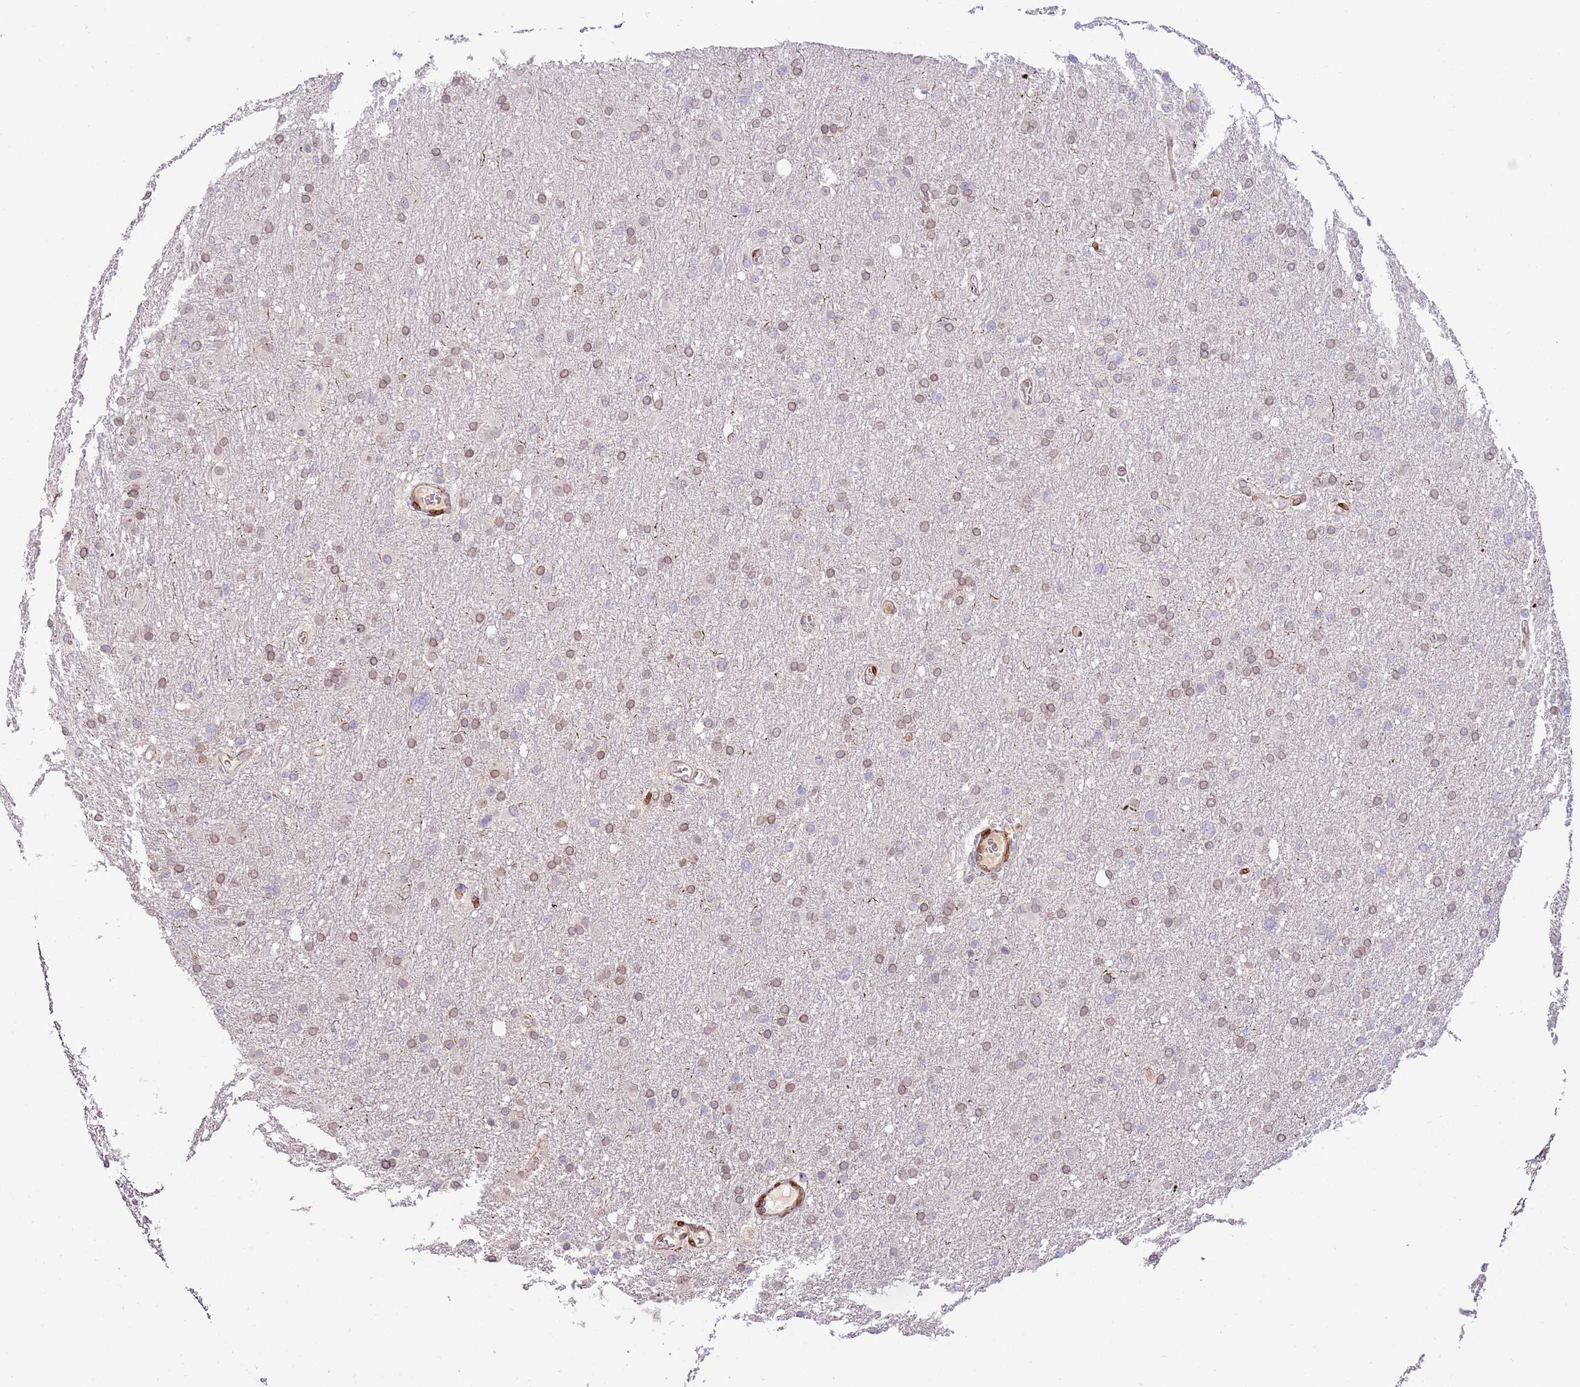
{"staining": {"intensity": "weak", "quantity": "25%-75%", "location": "cytoplasmic/membranous,nuclear"}, "tissue": "glioma", "cell_type": "Tumor cells", "image_type": "cancer", "snomed": [{"axis": "morphology", "description": "Glioma, malignant, High grade"}, {"axis": "topography", "description": "Cerebral cortex"}], "caption": "A high-resolution image shows IHC staining of high-grade glioma (malignant), which shows weak cytoplasmic/membranous and nuclear expression in approximately 25%-75% of tumor cells. (DAB IHC, brown staining for protein, blue staining for nuclei).", "gene": "TMEM47", "patient": {"sex": "female", "age": 36}}